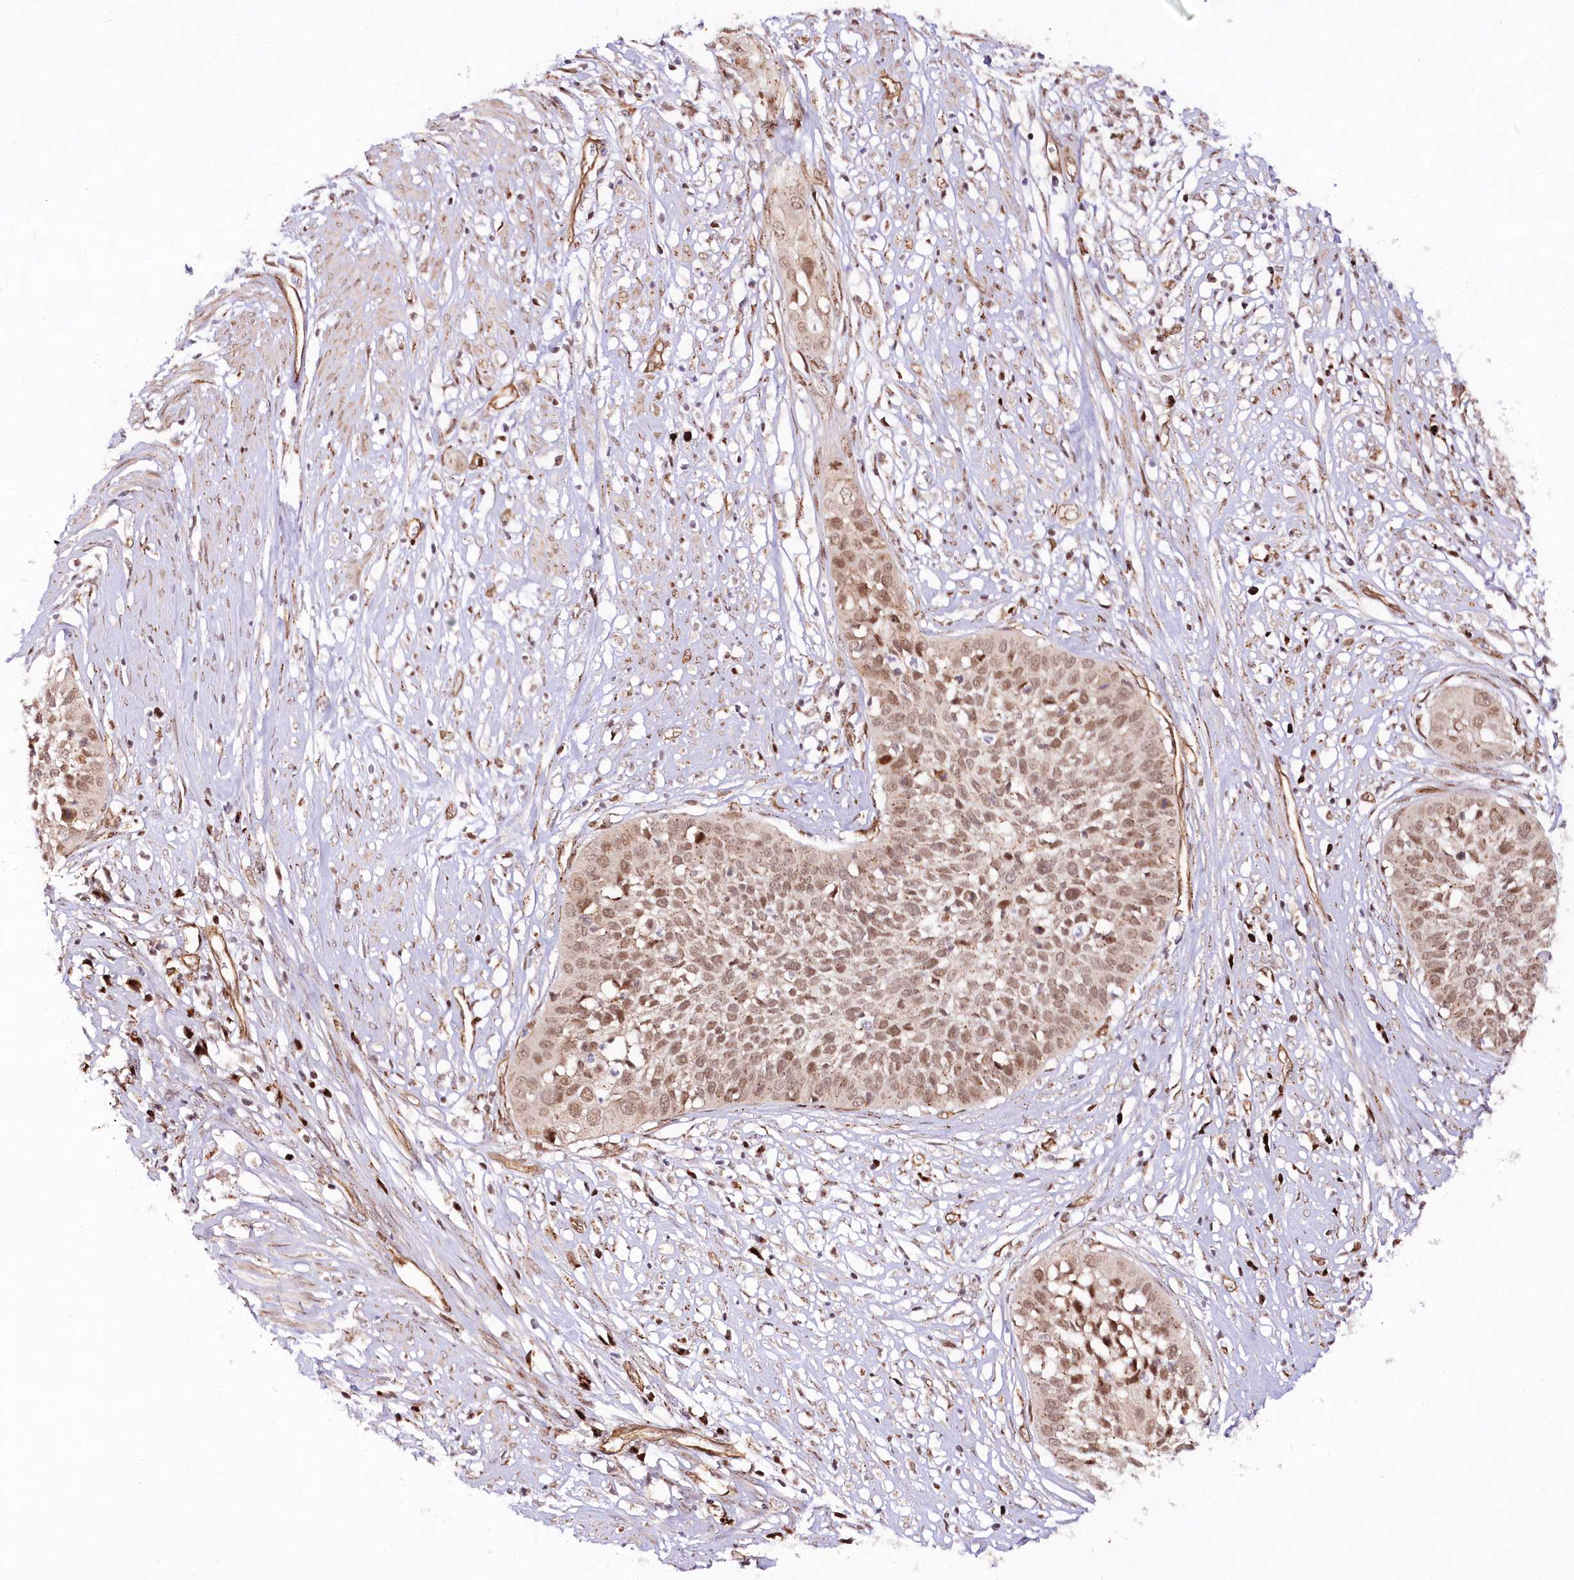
{"staining": {"intensity": "moderate", "quantity": ">75%", "location": "nuclear"}, "tissue": "cervical cancer", "cell_type": "Tumor cells", "image_type": "cancer", "snomed": [{"axis": "morphology", "description": "Squamous cell carcinoma, NOS"}, {"axis": "topography", "description": "Cervix"}], "caption": "Approximately >75% of tumor cells in squamous cell carcinoma (cervical) reveal moderate nuclear protein positivity as visualized by brown immunohistochemical staining.", "gene": "COPG1", "patient": {"sex": "female", "age": 34}}